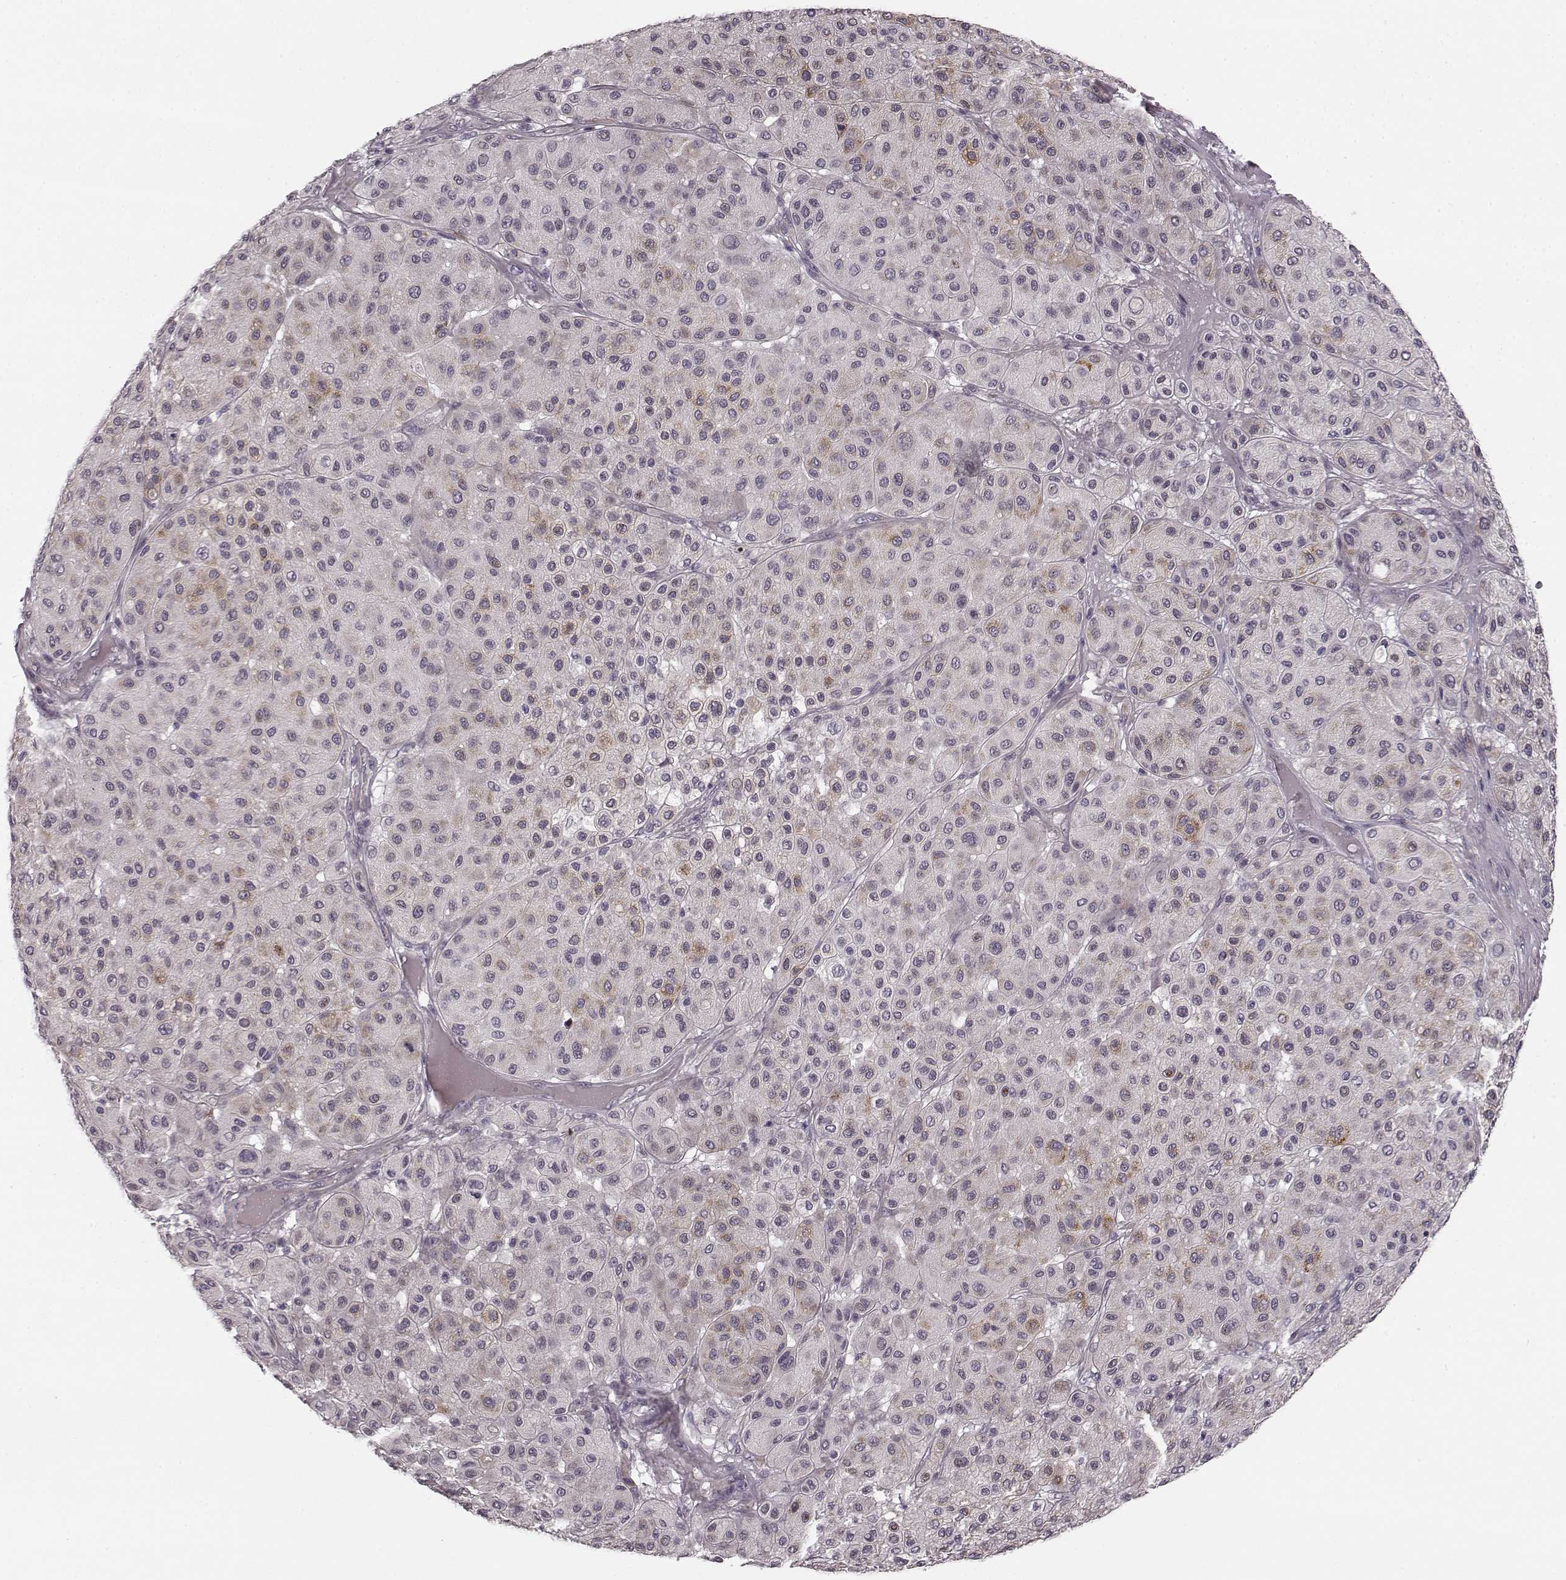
{"staining": {"intensity": "negative", "quantity": "none", "location": "none"}, "tissue": "melanoma", "cell_type": "Tumor cells", "image_type": "cancer", "snomed": [{"axis": "morphology", "description": "Malignant melanoma, Metastatic site"}, {"axis": "topography", "description": "Smooth muscle"}], "caption": "Tumor cells are negative for protein expression in human malignant melanoma (metastatic site).", "gene": "FAM234B", "patient": {"sex": "male", "age": 41}}